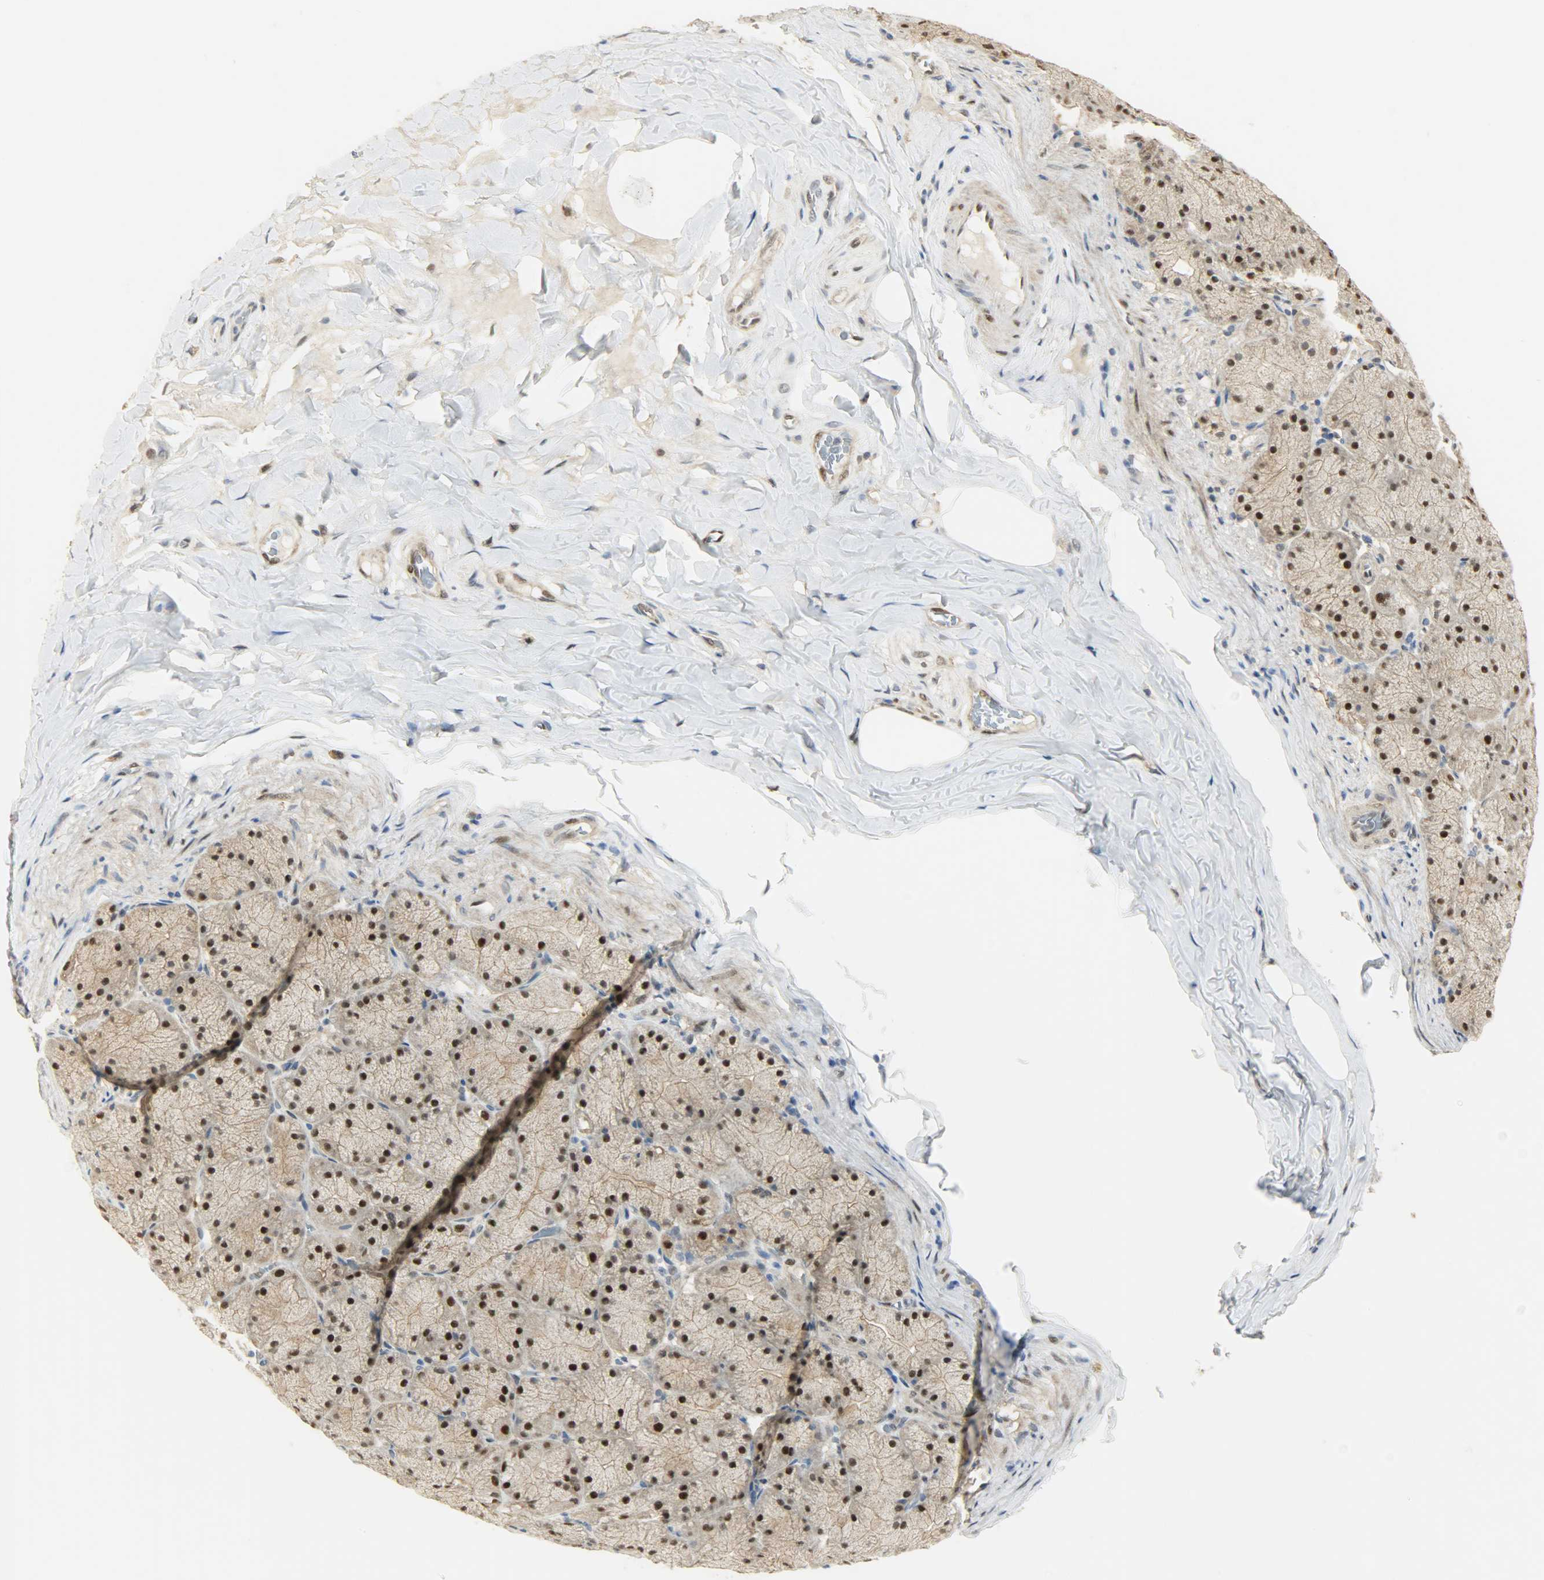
{"staining": {"intensity": "strong", "quantity": ">75%", "location": "nuclear"}, "tissue": "stomach", "cell_type": "Glandular cells", "image_type": "normal", "snomed": [{"axis": "morphology", "description": "Normal tissue, NOS"}, {"axis": "topography", "description": "Stomach, upper"}], "caption": "A brown stain labels strong nuclear positivity of a protein in glandular cells of benign stomach.", "gene": "NPEPL1", "patient": {"sex": "female", "age": 56}}